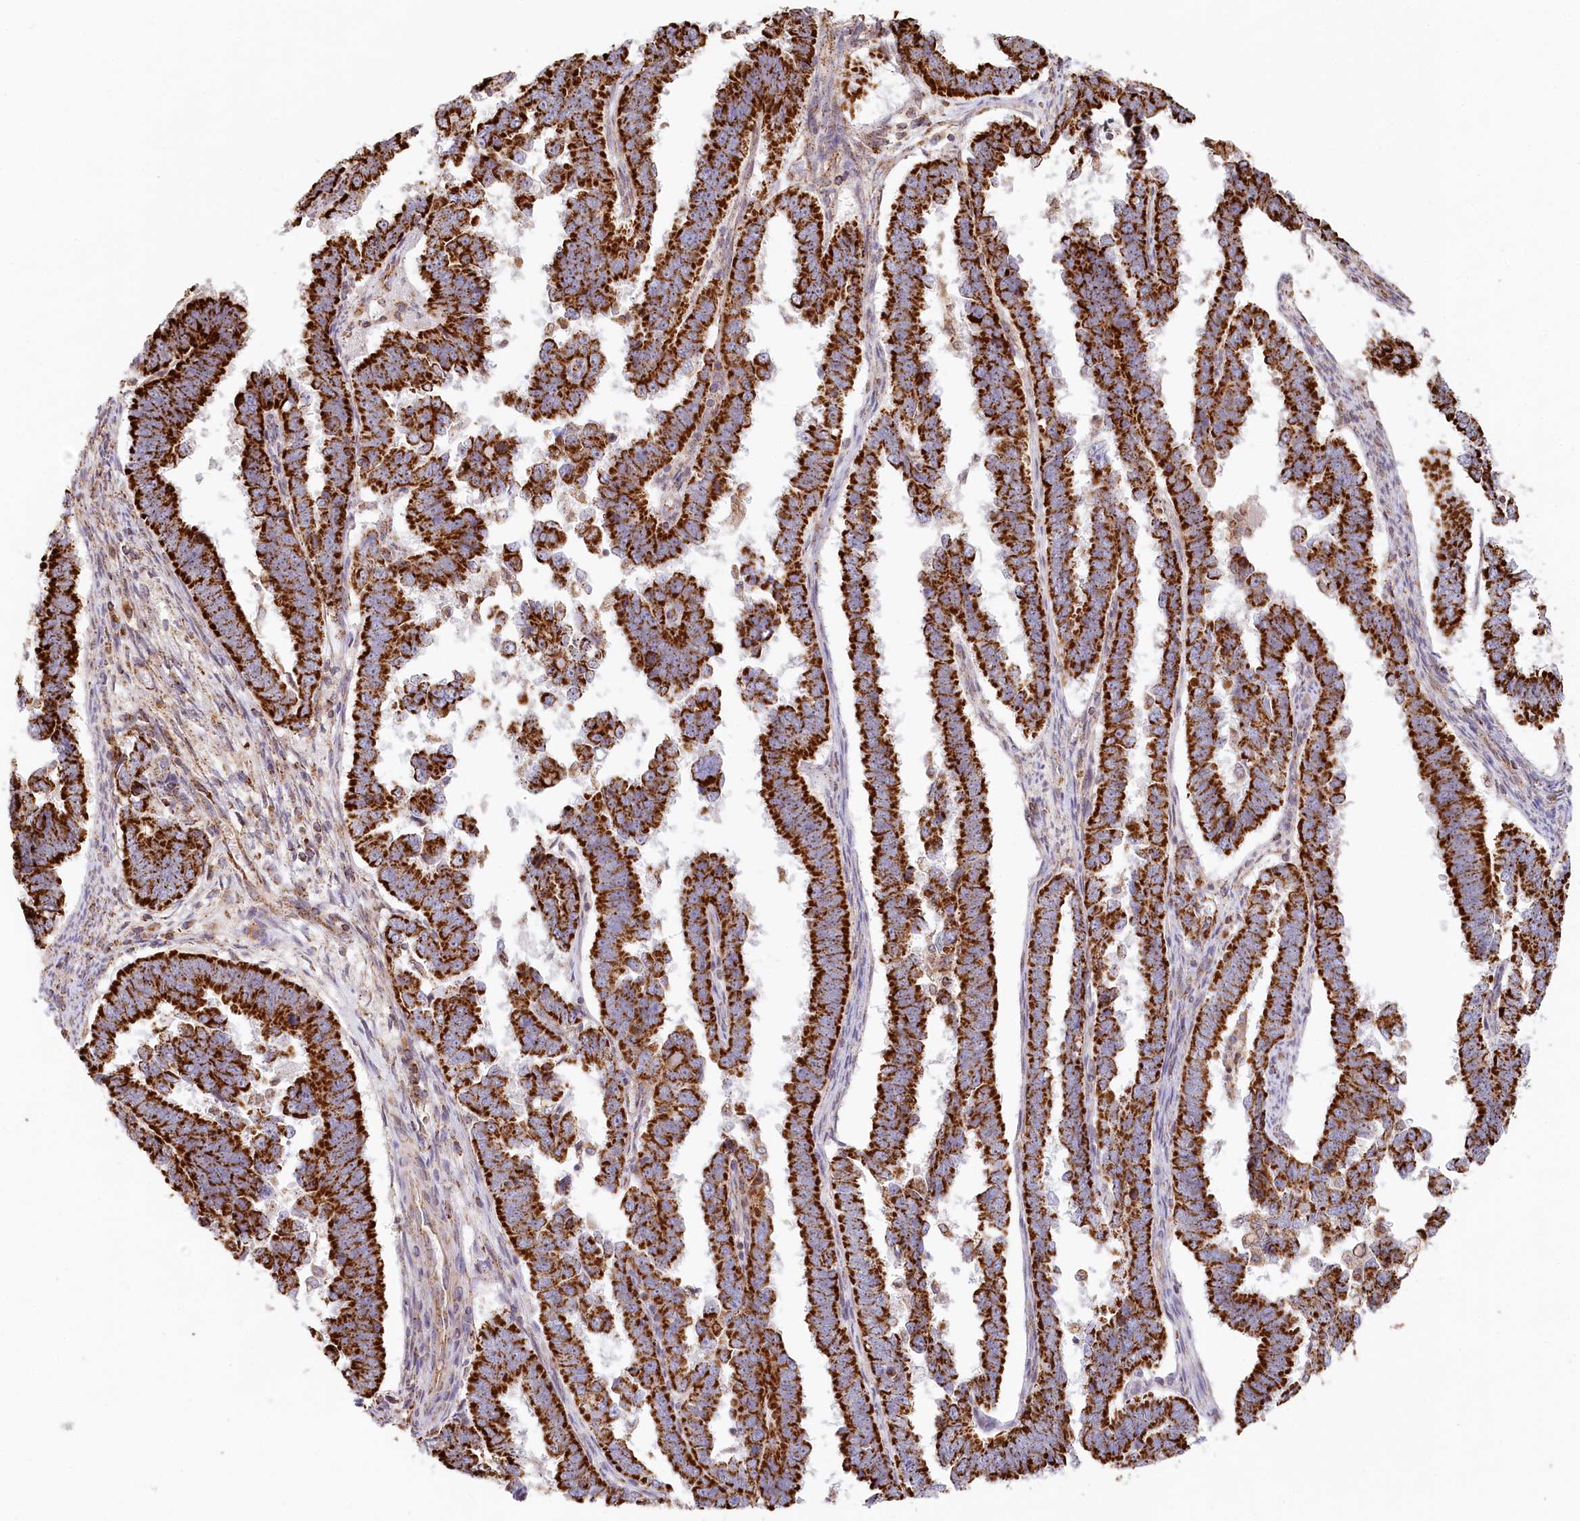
{"staining": {"intensity": "strong", "quantity": ">75%", "location": "cytoplasmic/membranous"}, "tissue": "endometrial cancer", "cell_type": "Tumor cells", "image_type": "cancer", "snomed": [{"axis": "morphology", "description": "Adenocarcinoma, NOS"}, {"axis": "topography", "description": "Endometrium"}], "caption": "Protein expression analysis of endometrial cancer displays strong cytoplasmic/membranous positivity in approximately >75% of tumor cells.", "gene": "UMPS", "patient": {"sex": "female", "age": 75}}